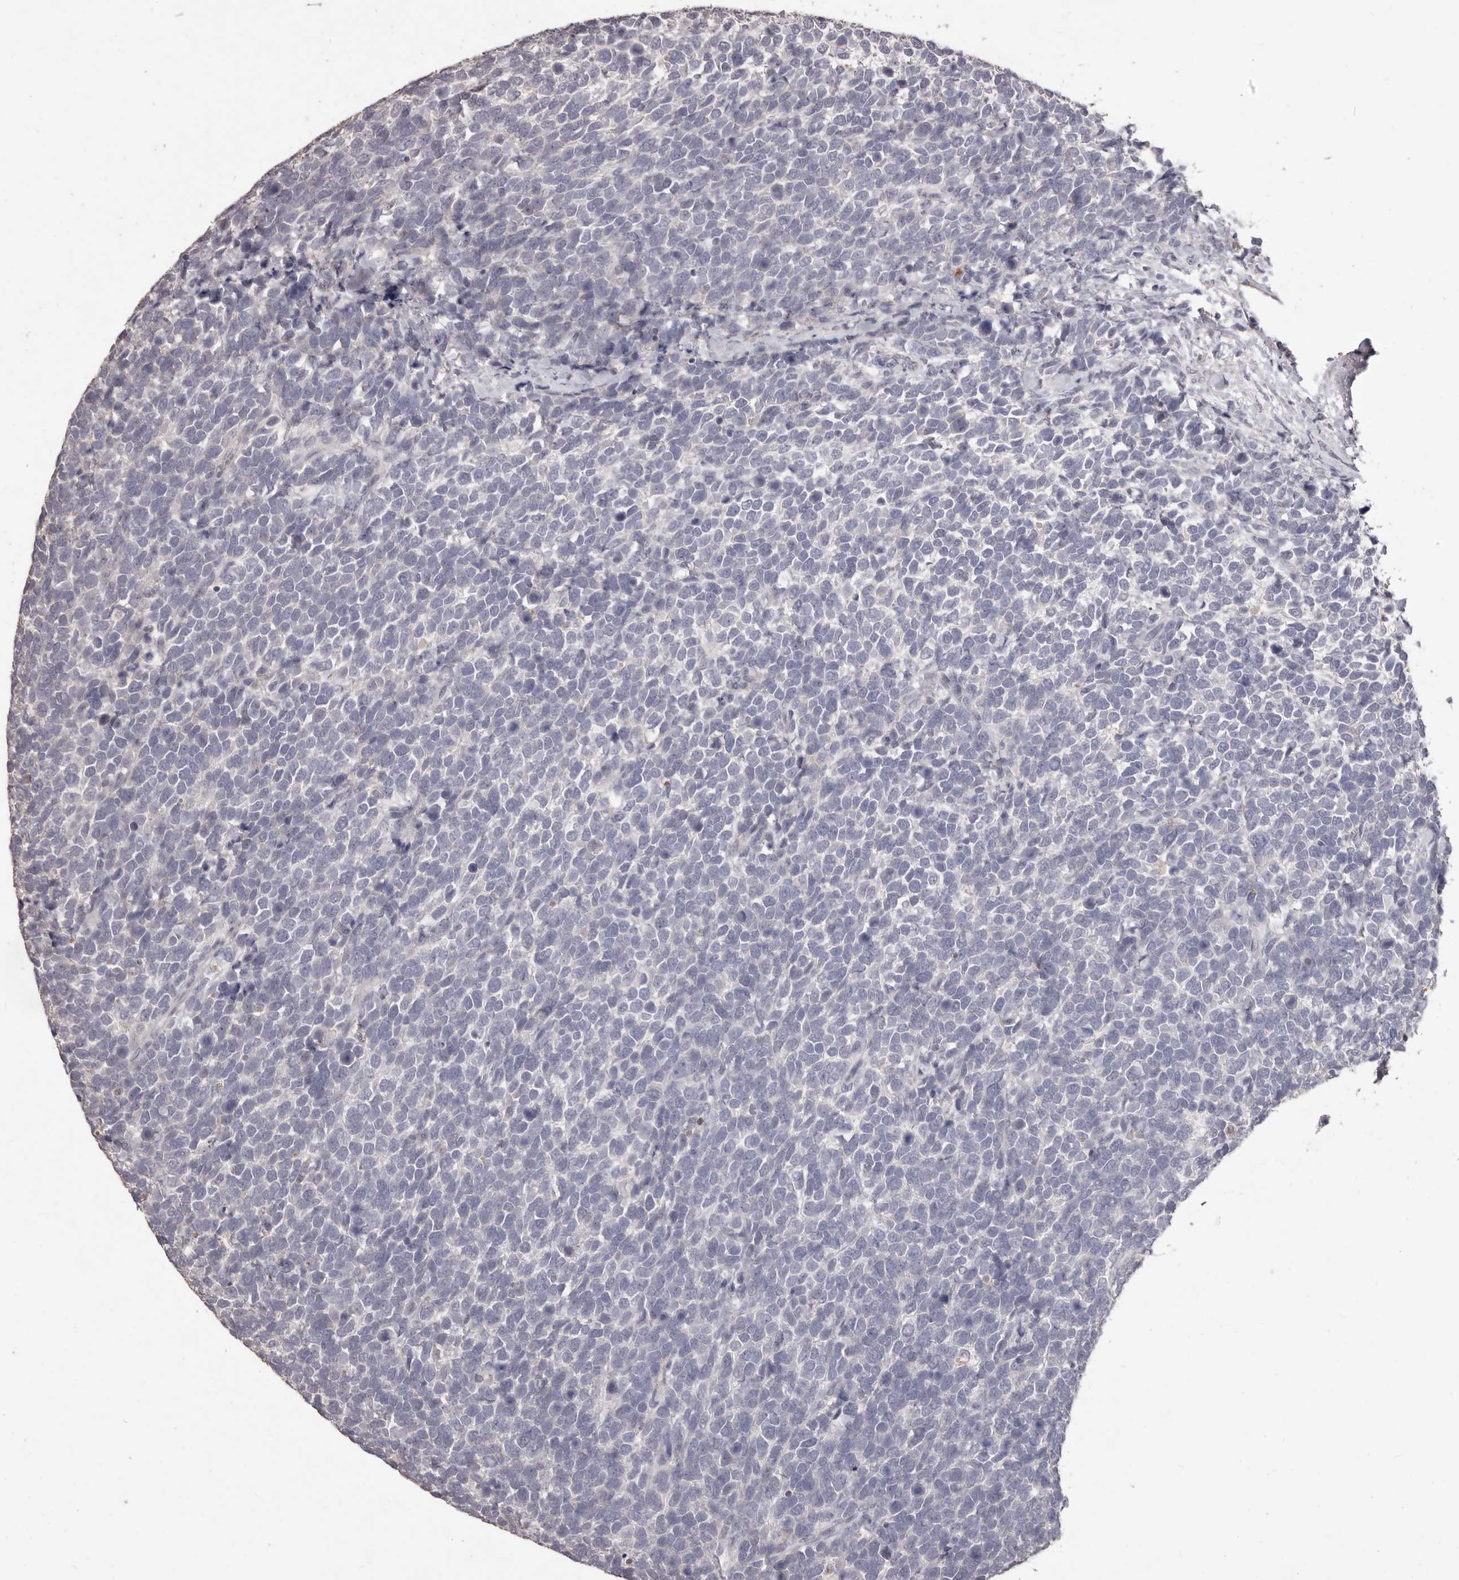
{"staining": {"intensity": "negative", "quantity": "none", "location": "none"}, "tissue": "urothelial cancer", "cell_type": "Tumor cells", "image_type": "cancer", "snomed": [{"axis": "morphology", "description": "Urothelial carcinoma, High grade"}, {"axis": "topography", "description": "Urinary bladder"}], "caption": "Tumor cells show no significant protein positivity in urothelial cancer.", "gene": "PRSS27", "patient": {"sex": "female", "age": 82}}